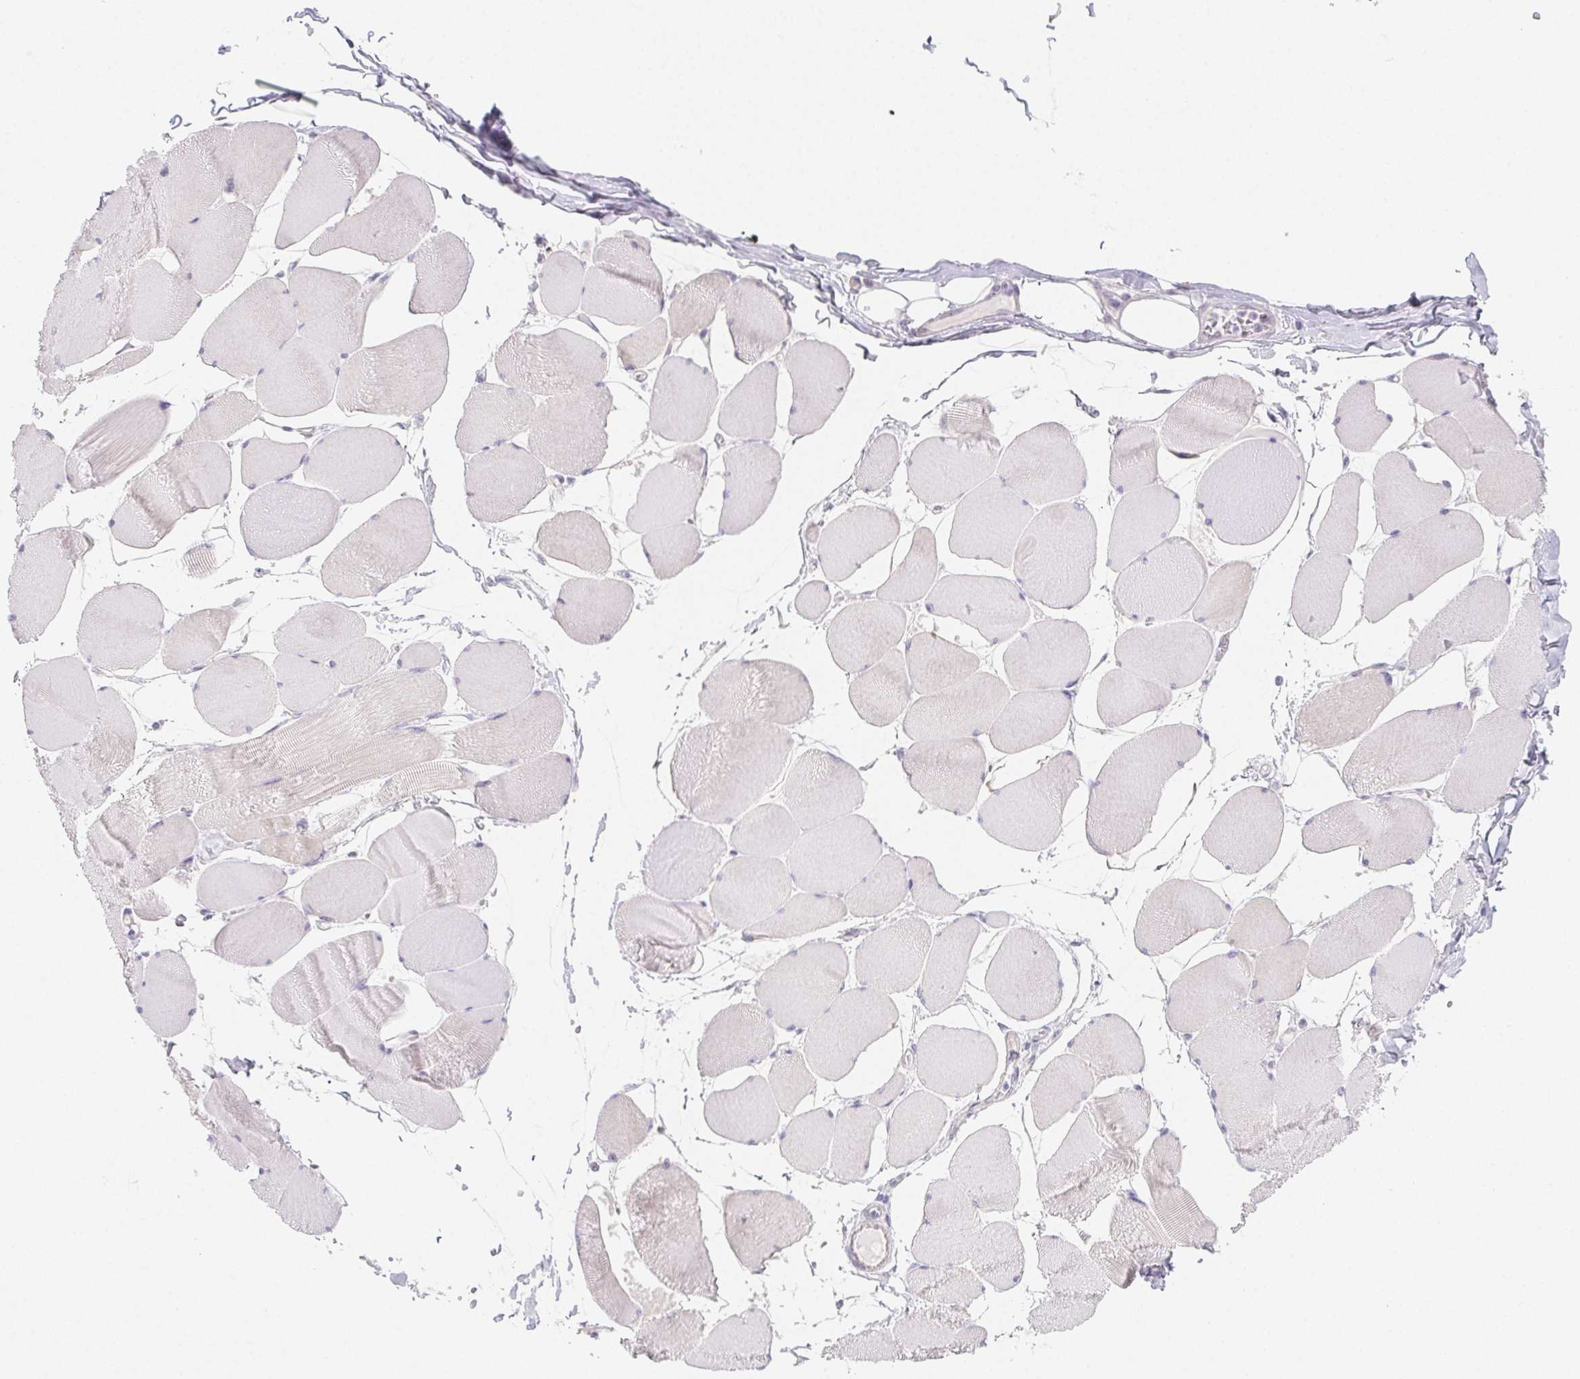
{"staining": {"intensity": "weak", "quantity": "<25%", "location": "cytoplasmic/membranous"}, "tissue": "skeletal muscle", "cell_type": "Myocytes", "image_type": "normal", "snomed": [{"axis": "morphology", "description": "Normal tissue, NOS"}, {"axis": "topography", "description": "Skeletal muscle"}], "caption": "Histopathology image shows no significant protein positivity in myocytes of benign skeletal muscle.", "gene": "ZBBX", "patient": {"sex": "female", "age": 75}}